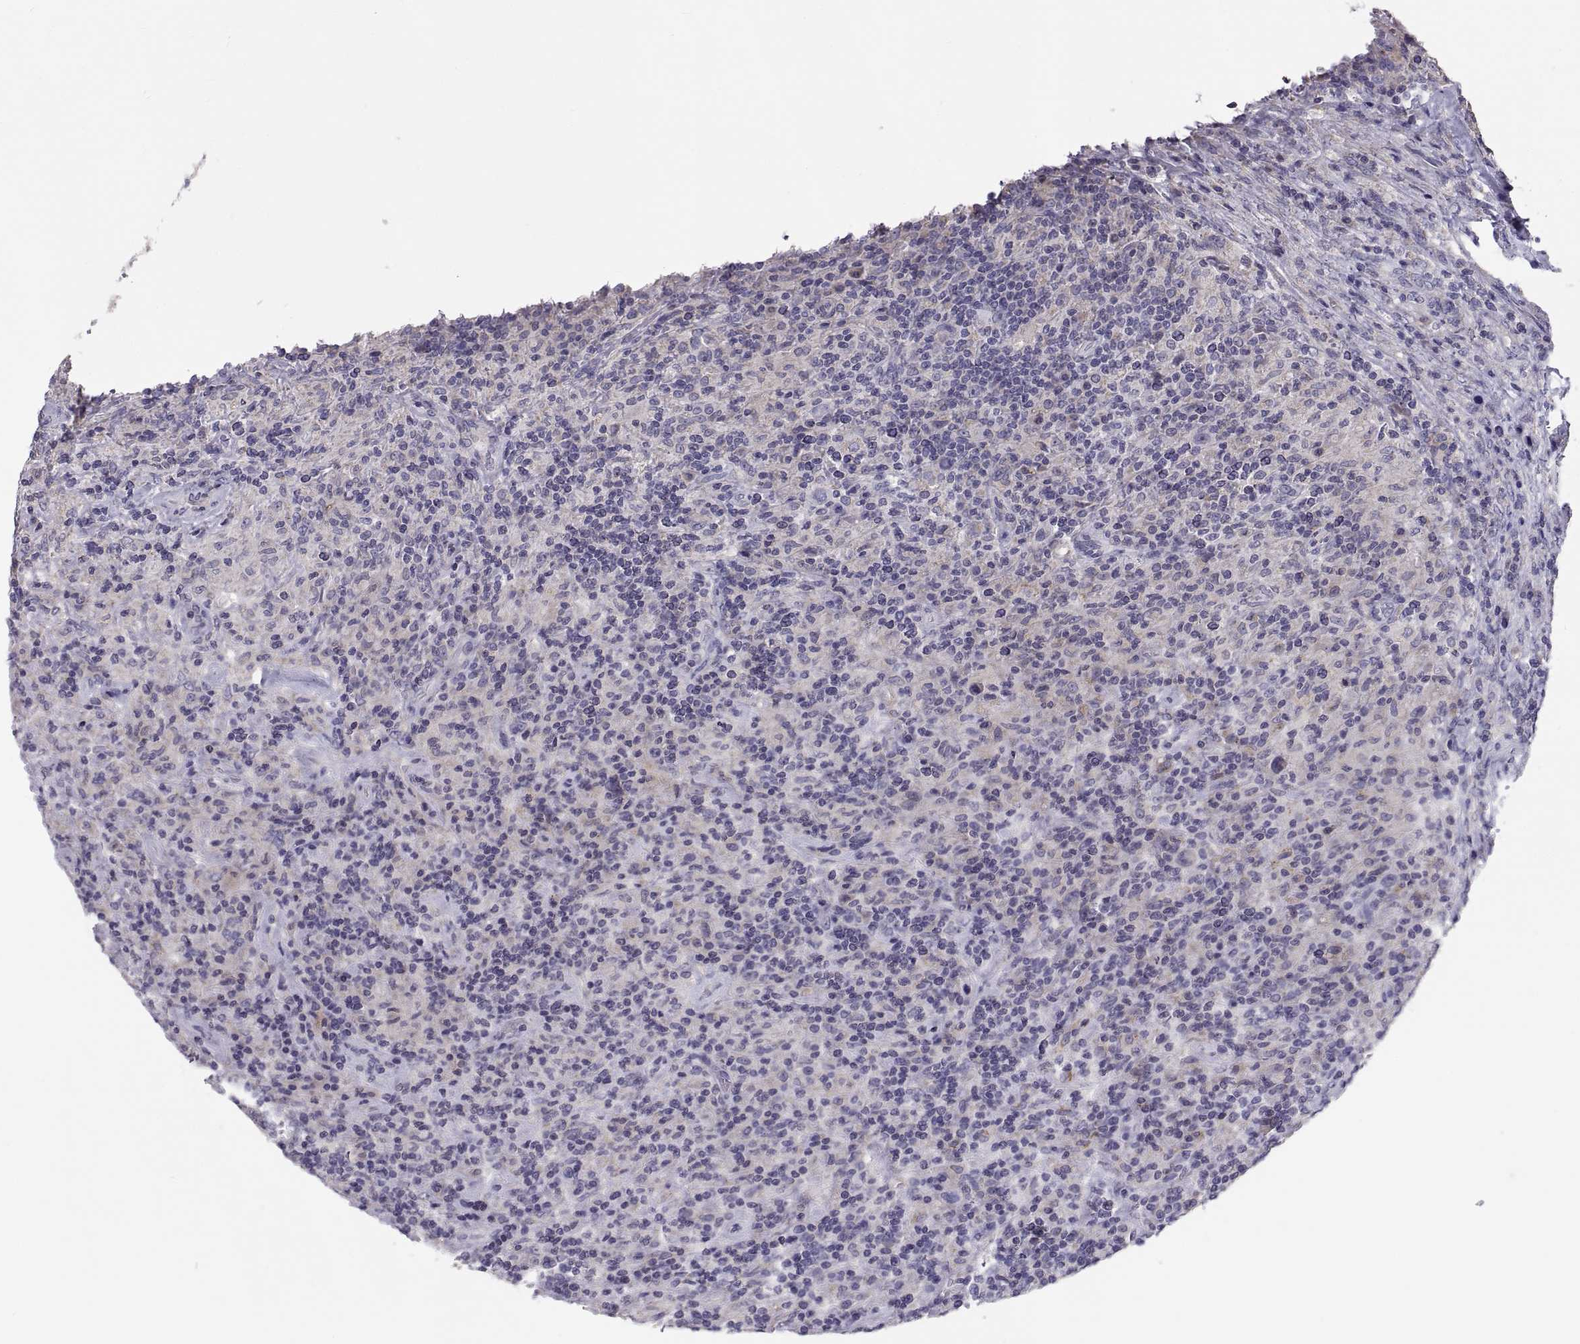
{"staining": {"intensity": "negative", "quantity": "none", "location": "none"}, "tissue": "lymphoma", "cell_type": "Tumor cells", "image_type": "cancer", "snomed": [{"axis": "morphology", "description": "Hodgkin's disease, NOS"}, {"axis": "topography", "description": "Lymph node"}], "caption": "Protein analysis of Hodgkin's disease displays no significant expression in tumor cells.", "gene": "TNNC1", "patient": {"sex": "male", "age": 70}}